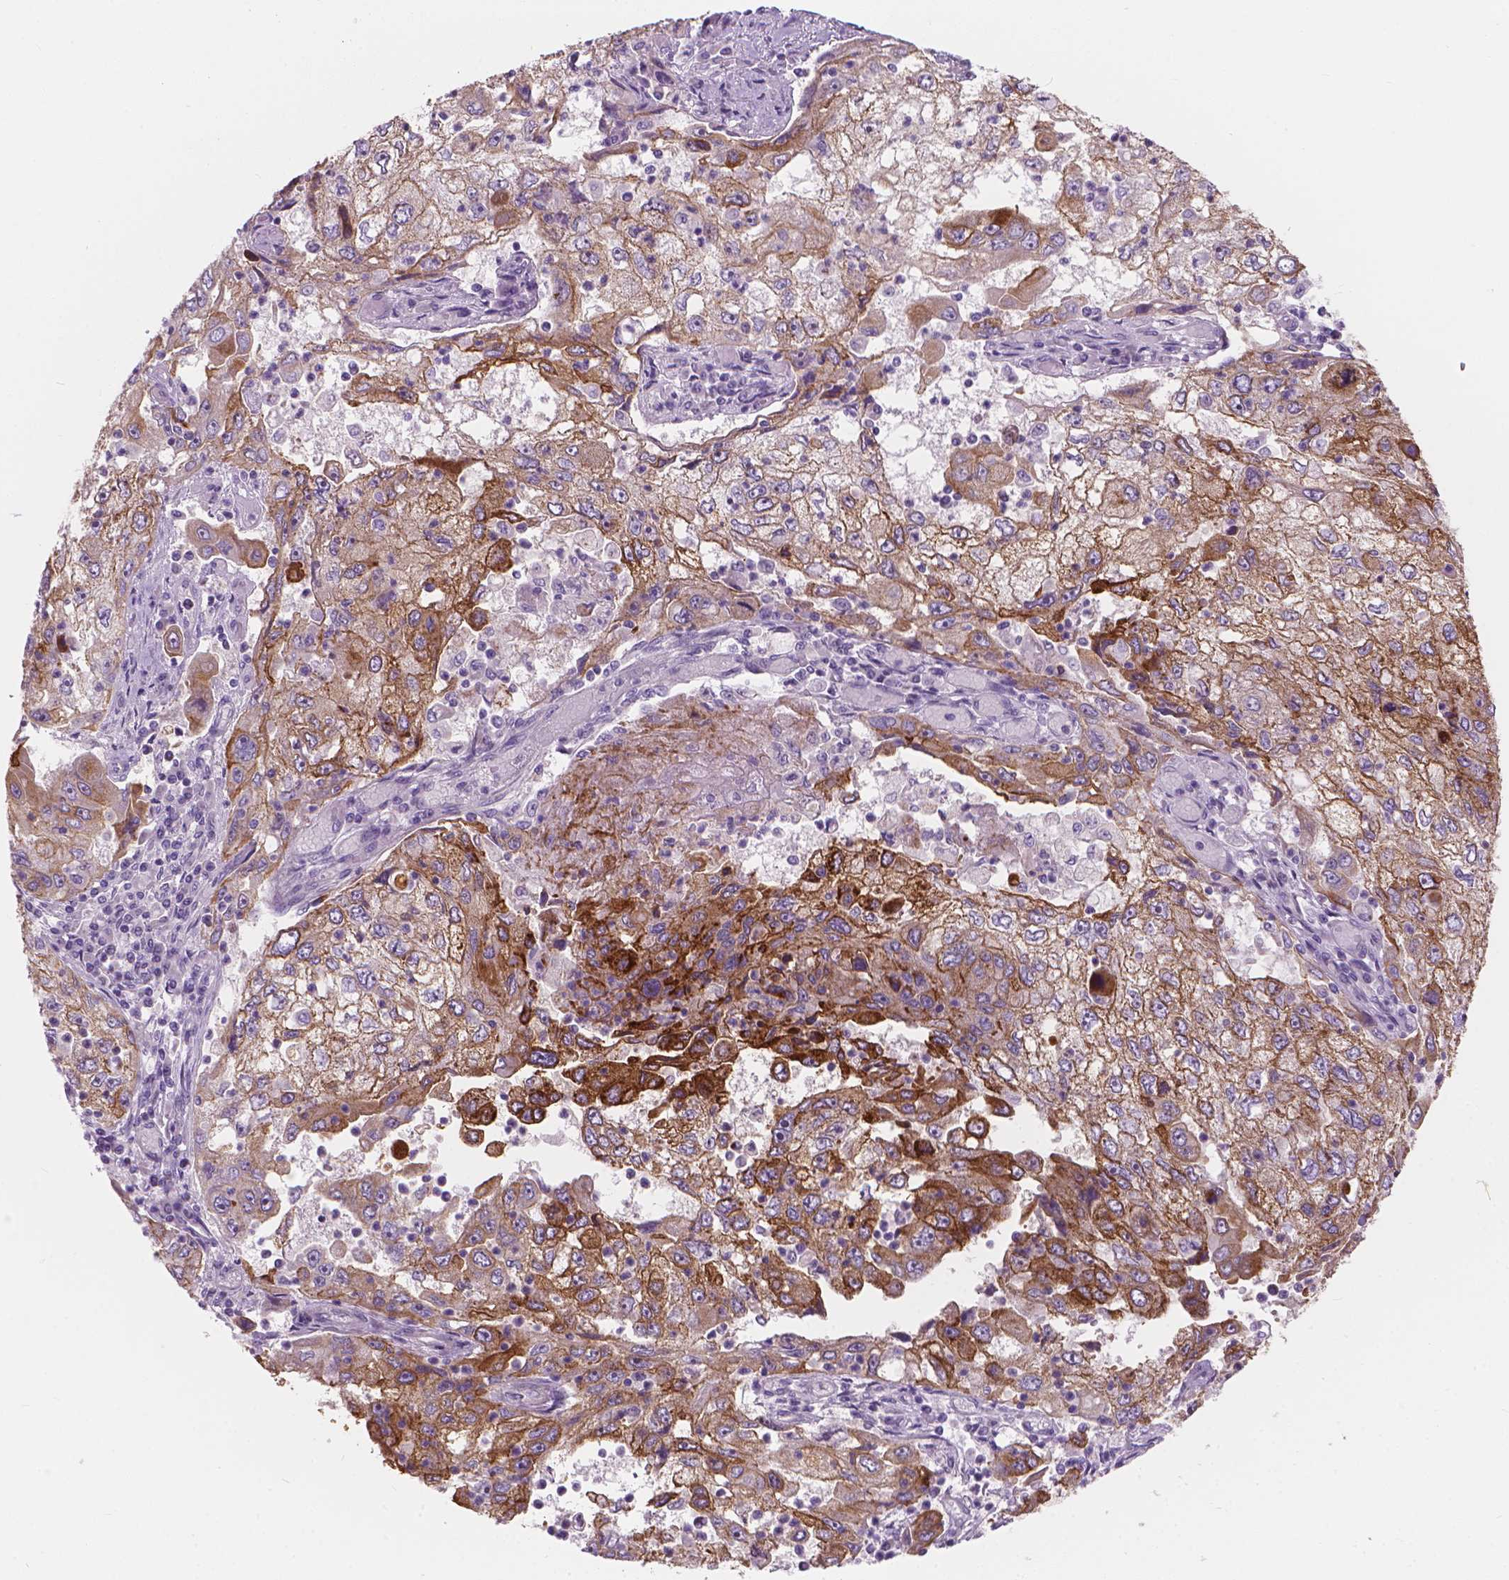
{"staining": {"intensity": "moderate", "quantity": ">75%", "location": "cytoplasmic/membranous"}, "tissue": "cervical cancer", "cell_type": "Tumor cells", "image_type": "cancer", "snomed": [{"axis": "morphology", "description": "Squamous cell carcinoma, NOS"}, {"axis": "topography", "description": "Cervix"}], "caption": "Tumor cells demonstrate medium levels of moderate cytoplasmic/membranous expression in approximately >75% of cells in human cervical cancer. (brown staining indicates protein expression, while blue staining denotes nuclei).", "gene": "GPRC5A", "patient": {"sex": "female", "age": 36}}